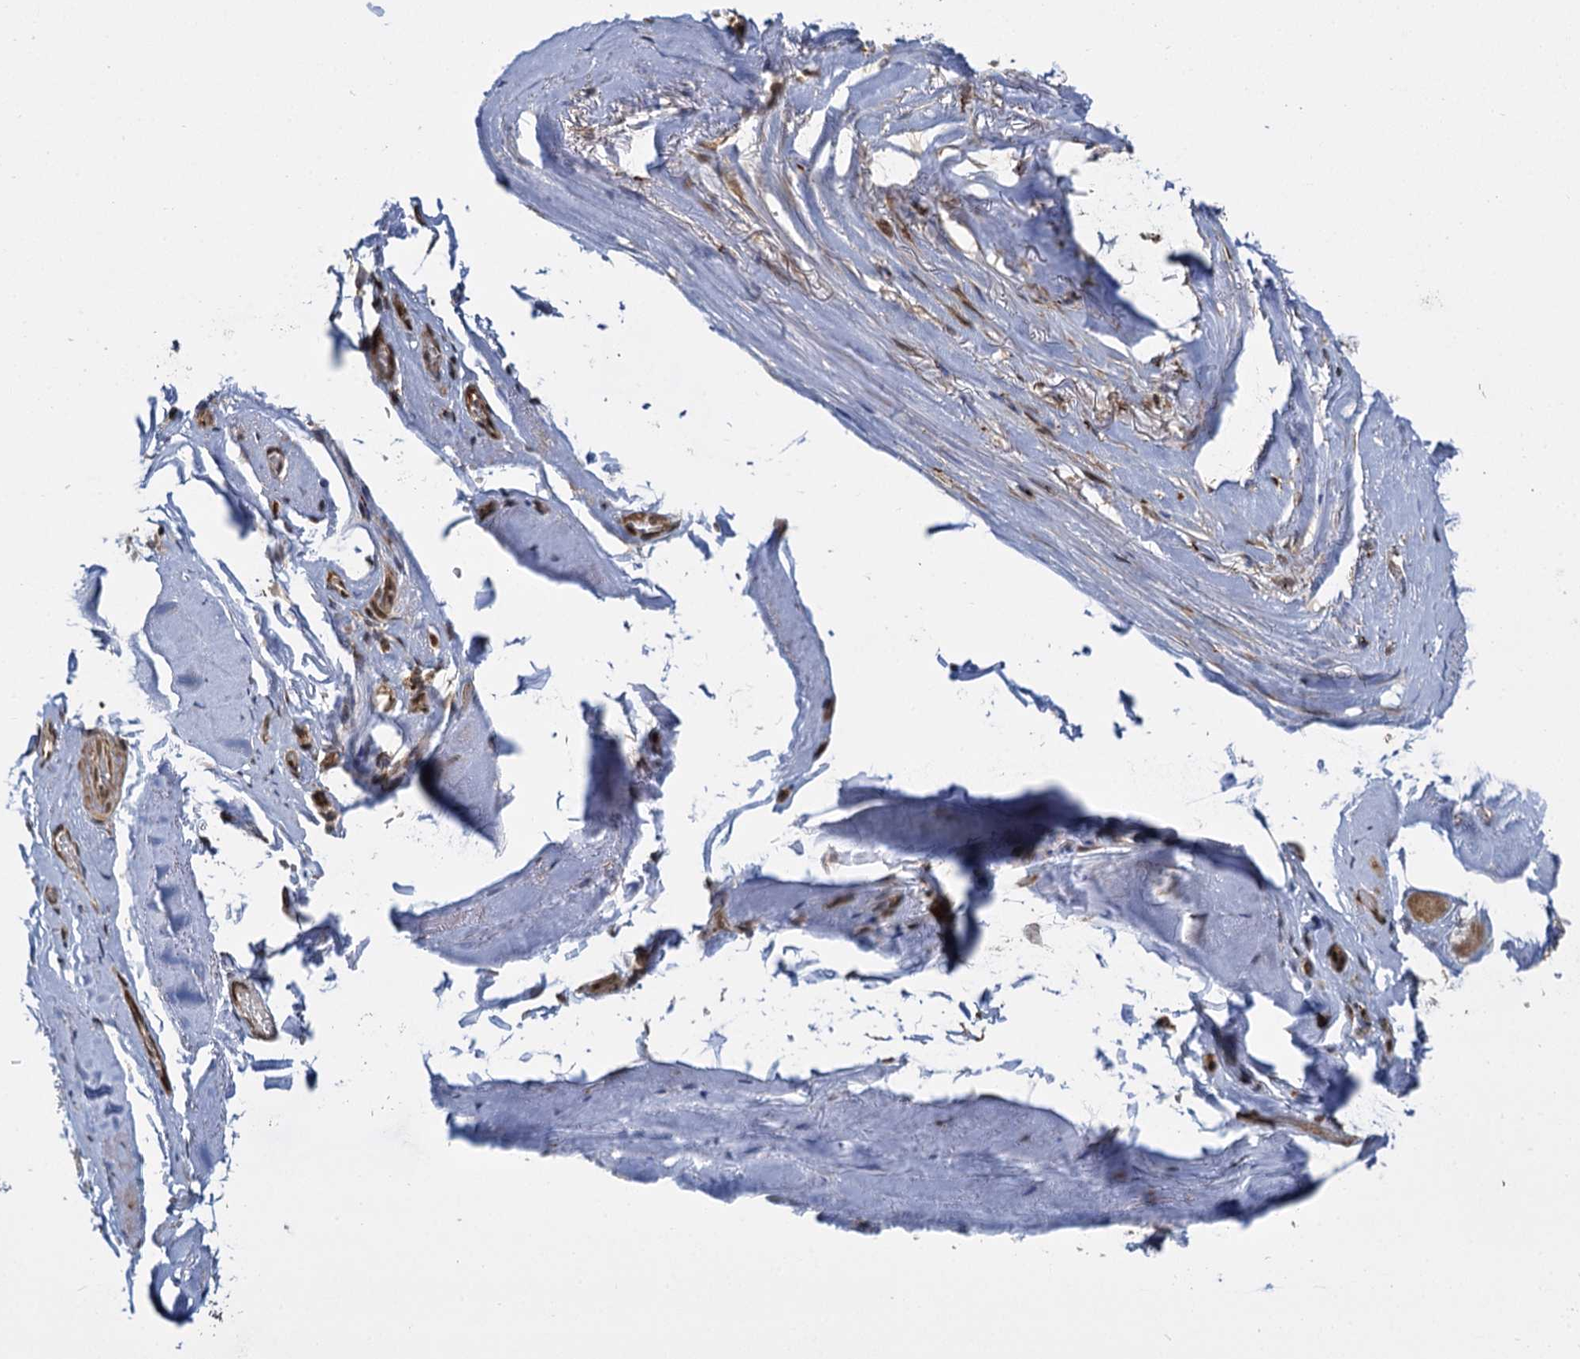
{"staining": {"intensity": "strong", "quantity": ">75%", "location": "cytoplasmic/membranous,nuclear"}, "tissue": "adipose tissue", "cell_type": "Adipocytes", "image_type": "normal", "snomed": [{"axis": "morphology", "description": "Normal tissue, NOS"}, {"axis": "morphology", "description": "Basal cell carcinoma"}, {"axis": "topography", "description": "Skin"}], "caption": "Protein staining of benign adipose tissue displays strong cytoplasmic/membranous,nuclear positivity in about >75% of adipocytes.", "gene": "GAL3ST4", "patient": {"sex": "female", "age": 89}}